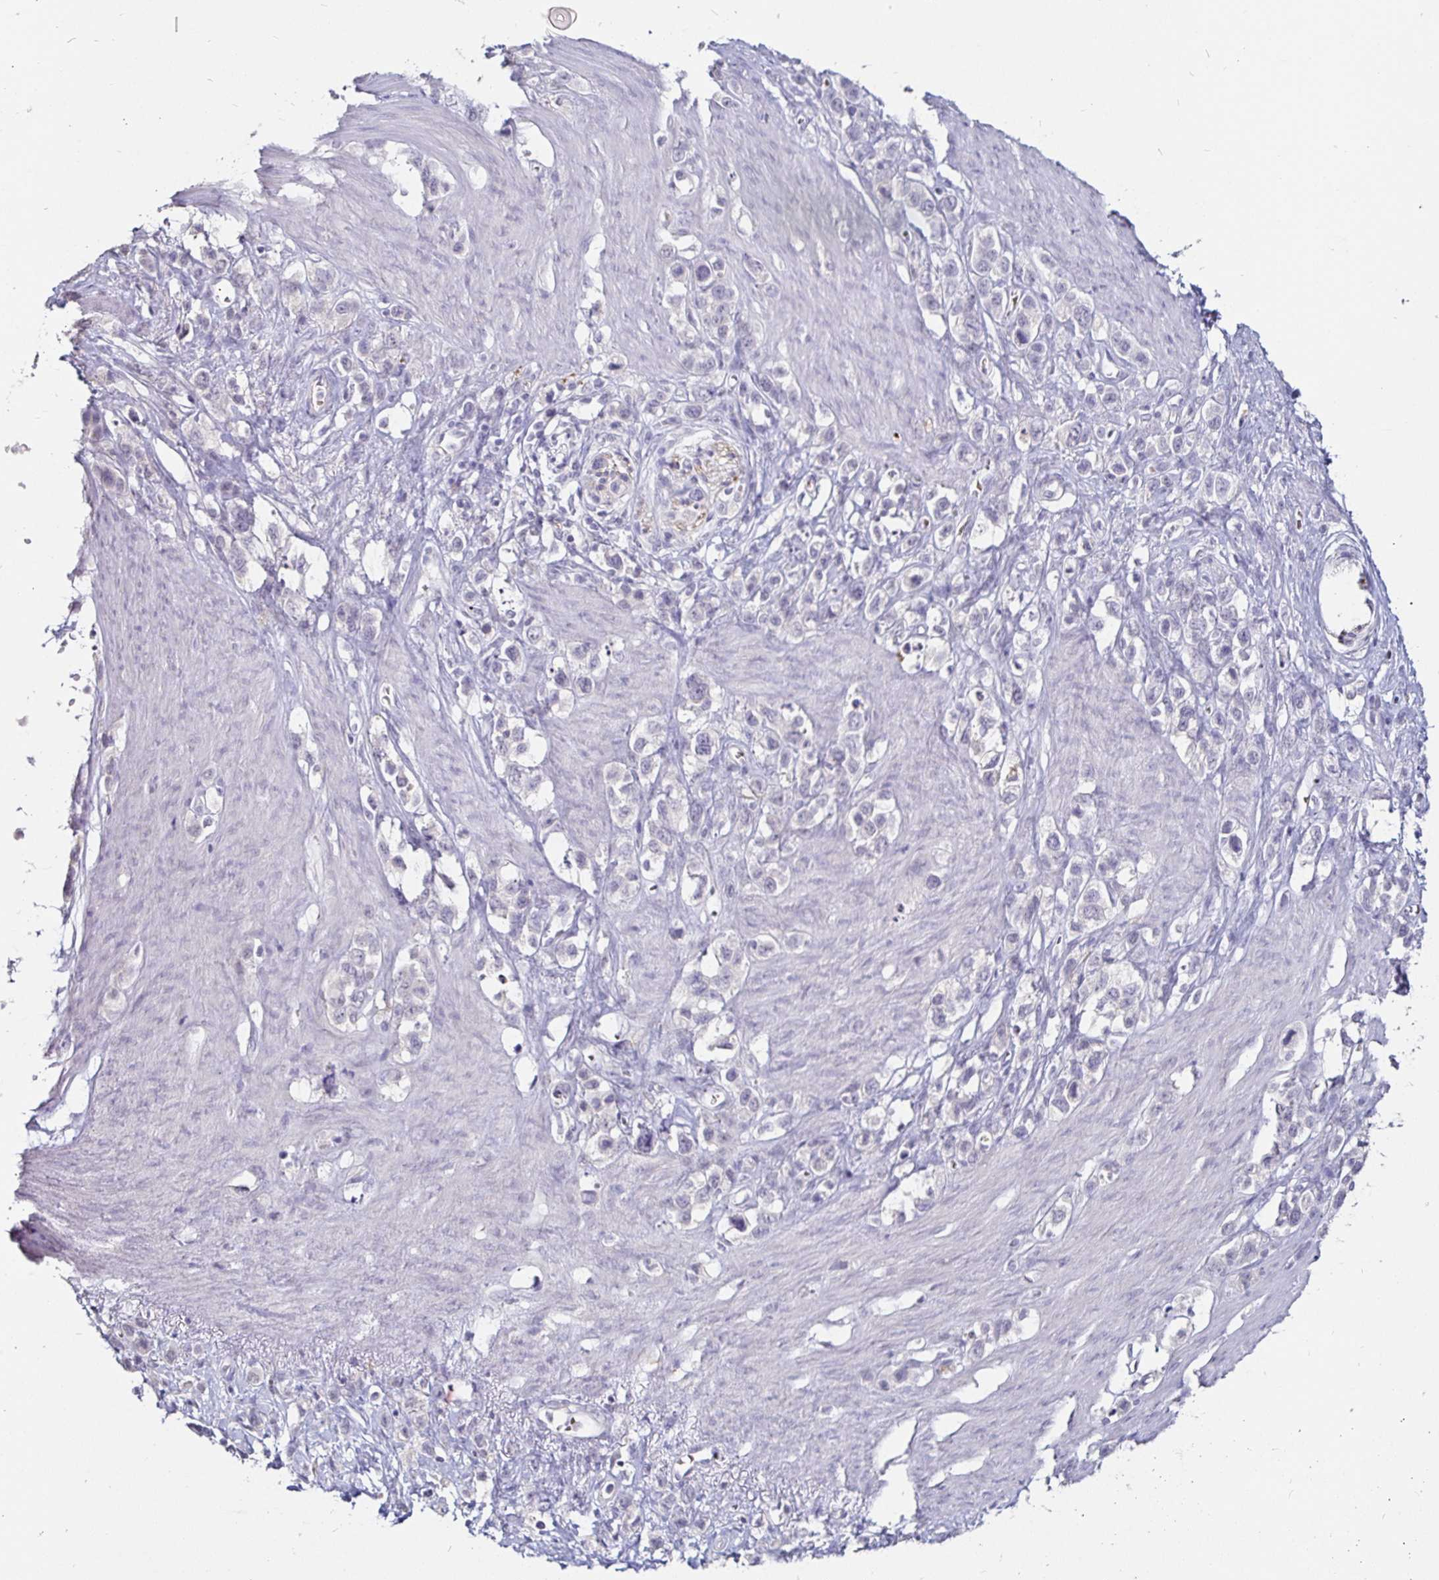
{"staining": {"intensity": "negative", "quantity": "none", "location": "none"}, "tissue": "stomach cancer", "cell_type": "Tumor cells", "image_type": "cancer", "snomed": [{"axis": "morphology", "description": "Adenocarcinoma, NOS"}, {"axis": "topography", "description": "Stomach"}], "caption": "Human stomach cancer (adenocarcinoma) stained for a protein using immunohistochemistry shows no positivity in tumor cells.", "gene": "FAIM2", "patient": {"sex": "female", "age": 65}}